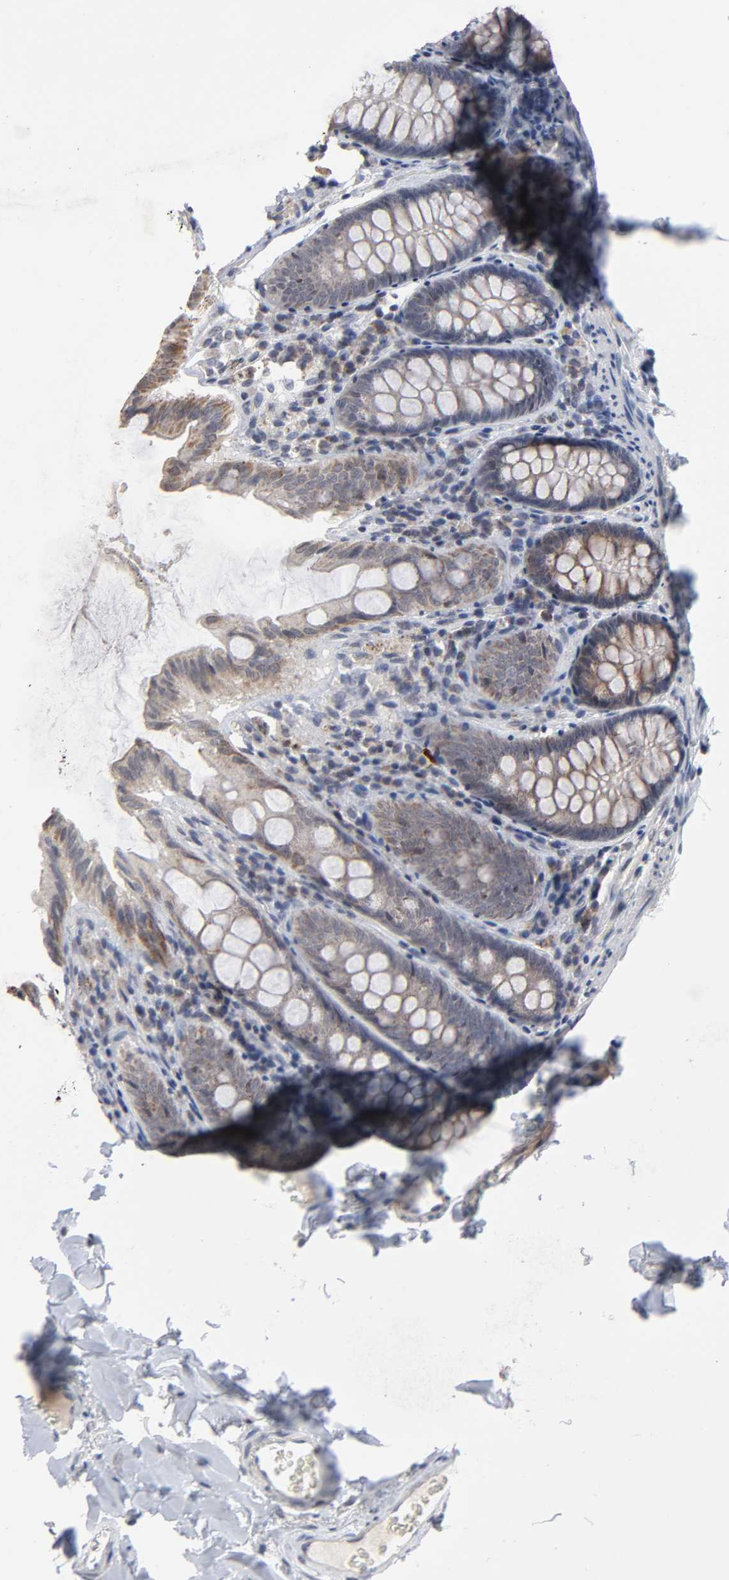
{"staining": {"intensity": "negative", "quantity": "none", "location": "none"}, "tissue": "colon", "cell_type": "Endothelial cells", "image_type": "normal", "snomed": [{"axis": "morphology", "description": "Normal tissue, NOS"}, {"axis": "topography", "description": "Colon"}], "caption": "A high-resolution micrograph shows IHC staining of benign colon, which shows no significant positivity in endothelial cells. The staining was performed using DAB to visualize the protein expression in brown, while the nuclei were stained in blue with hematoxylin (Magnification: 20x).", "gene": "AUH", "patient": {"sex": "female", "age": 61}}